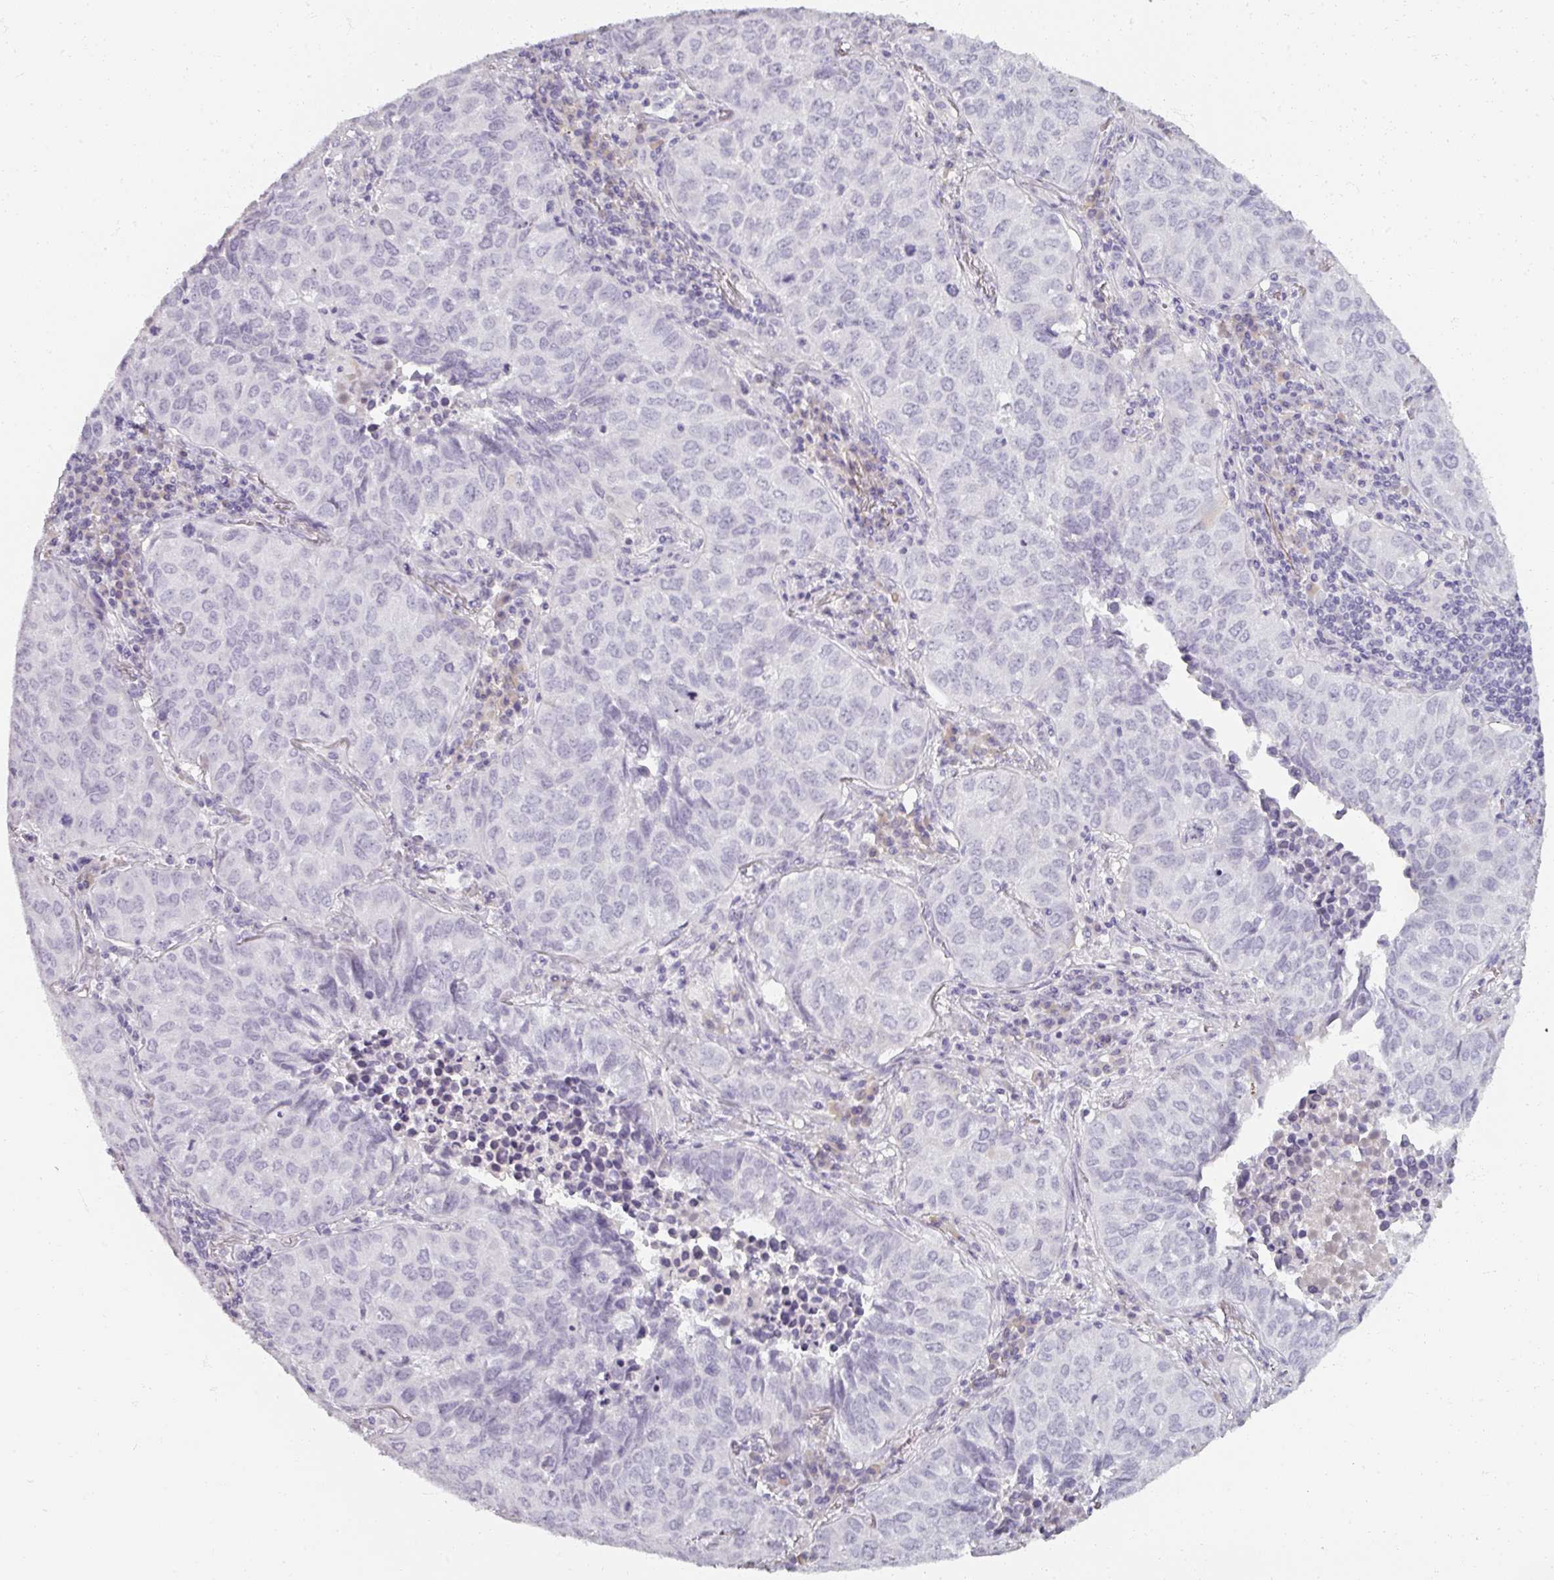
{"staining": {"intensity": "negative", "quantity": "none", "location": "none"}, "tissue": "lung cancer", "cell_type": "Tumor cells", "image_type": "cancer", "snomed": [{"axis": "morphology", "description": "Adenocarcinoma, NOS"}, {"axis": "topography", "description": "Lung"}], "caption": "This is a image of immunohistochemistry (IHC) staining of lung cancer (adenocarcinoma), which shows no staining in tumor cells.", "gene": "REG3G", "patient": {"sex": "female", "age": 50}}